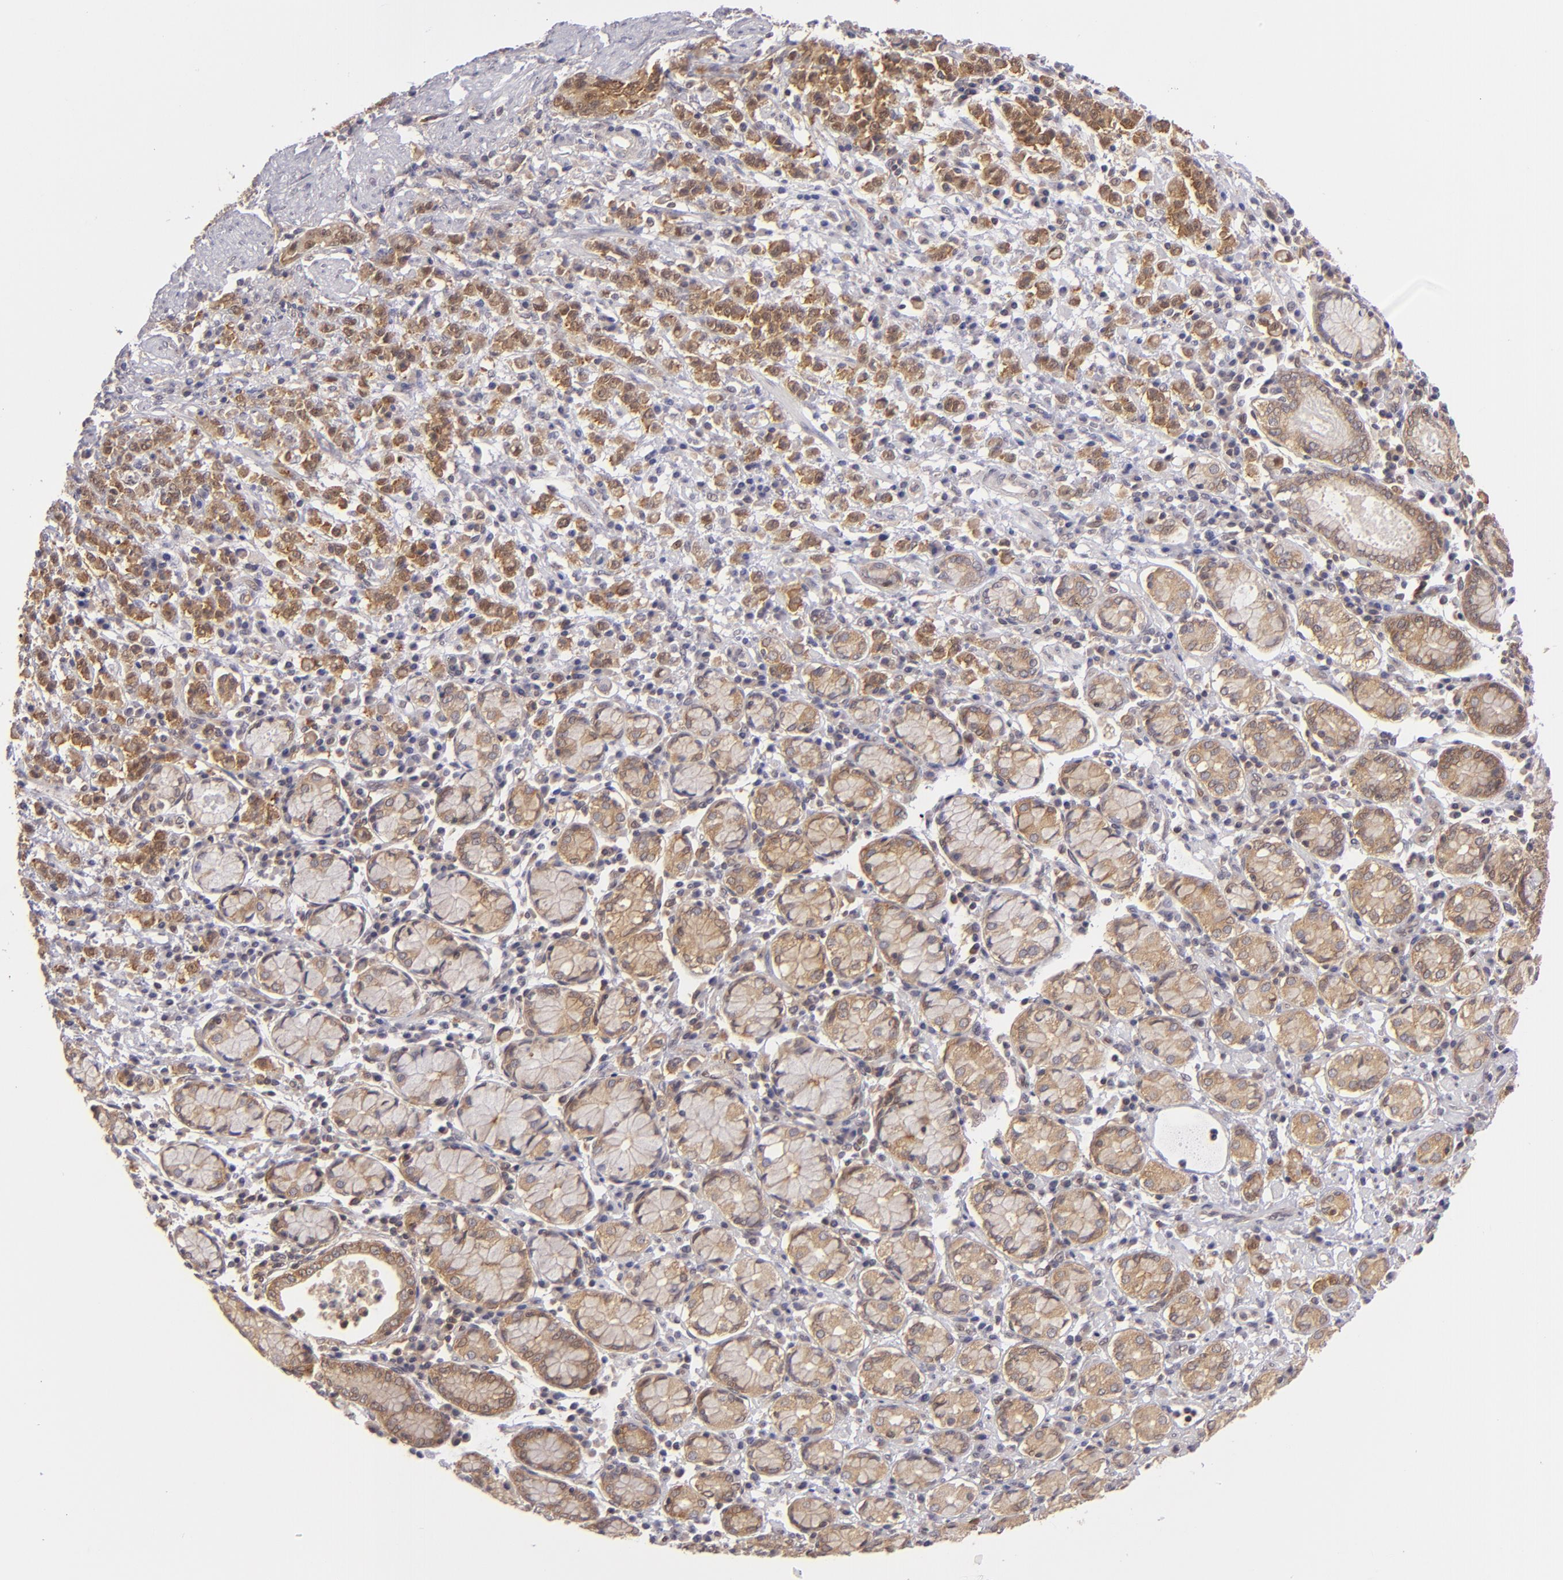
{"staining": {"intensity": "moderate", "quantity": ">75%", "location": "cytoplasmic/membranous"}, "tissue": "stomach cancer", "cell_type": "Tumor cells", "image_type": "cancer", "snomed": [{"axis": "morphology", "description": "Adenocarcinoma, NOS"}, {"axis": "topography", "description": "Stomach, lower"}], "caption": "Brown immunohistochemical staining in human stomach cancer displays moderate cytoplasmic/membranous expression in approximately >75% of tumor cells.", "gene": "PTPN13", "patient": {"sex": "male", "age": 88}}